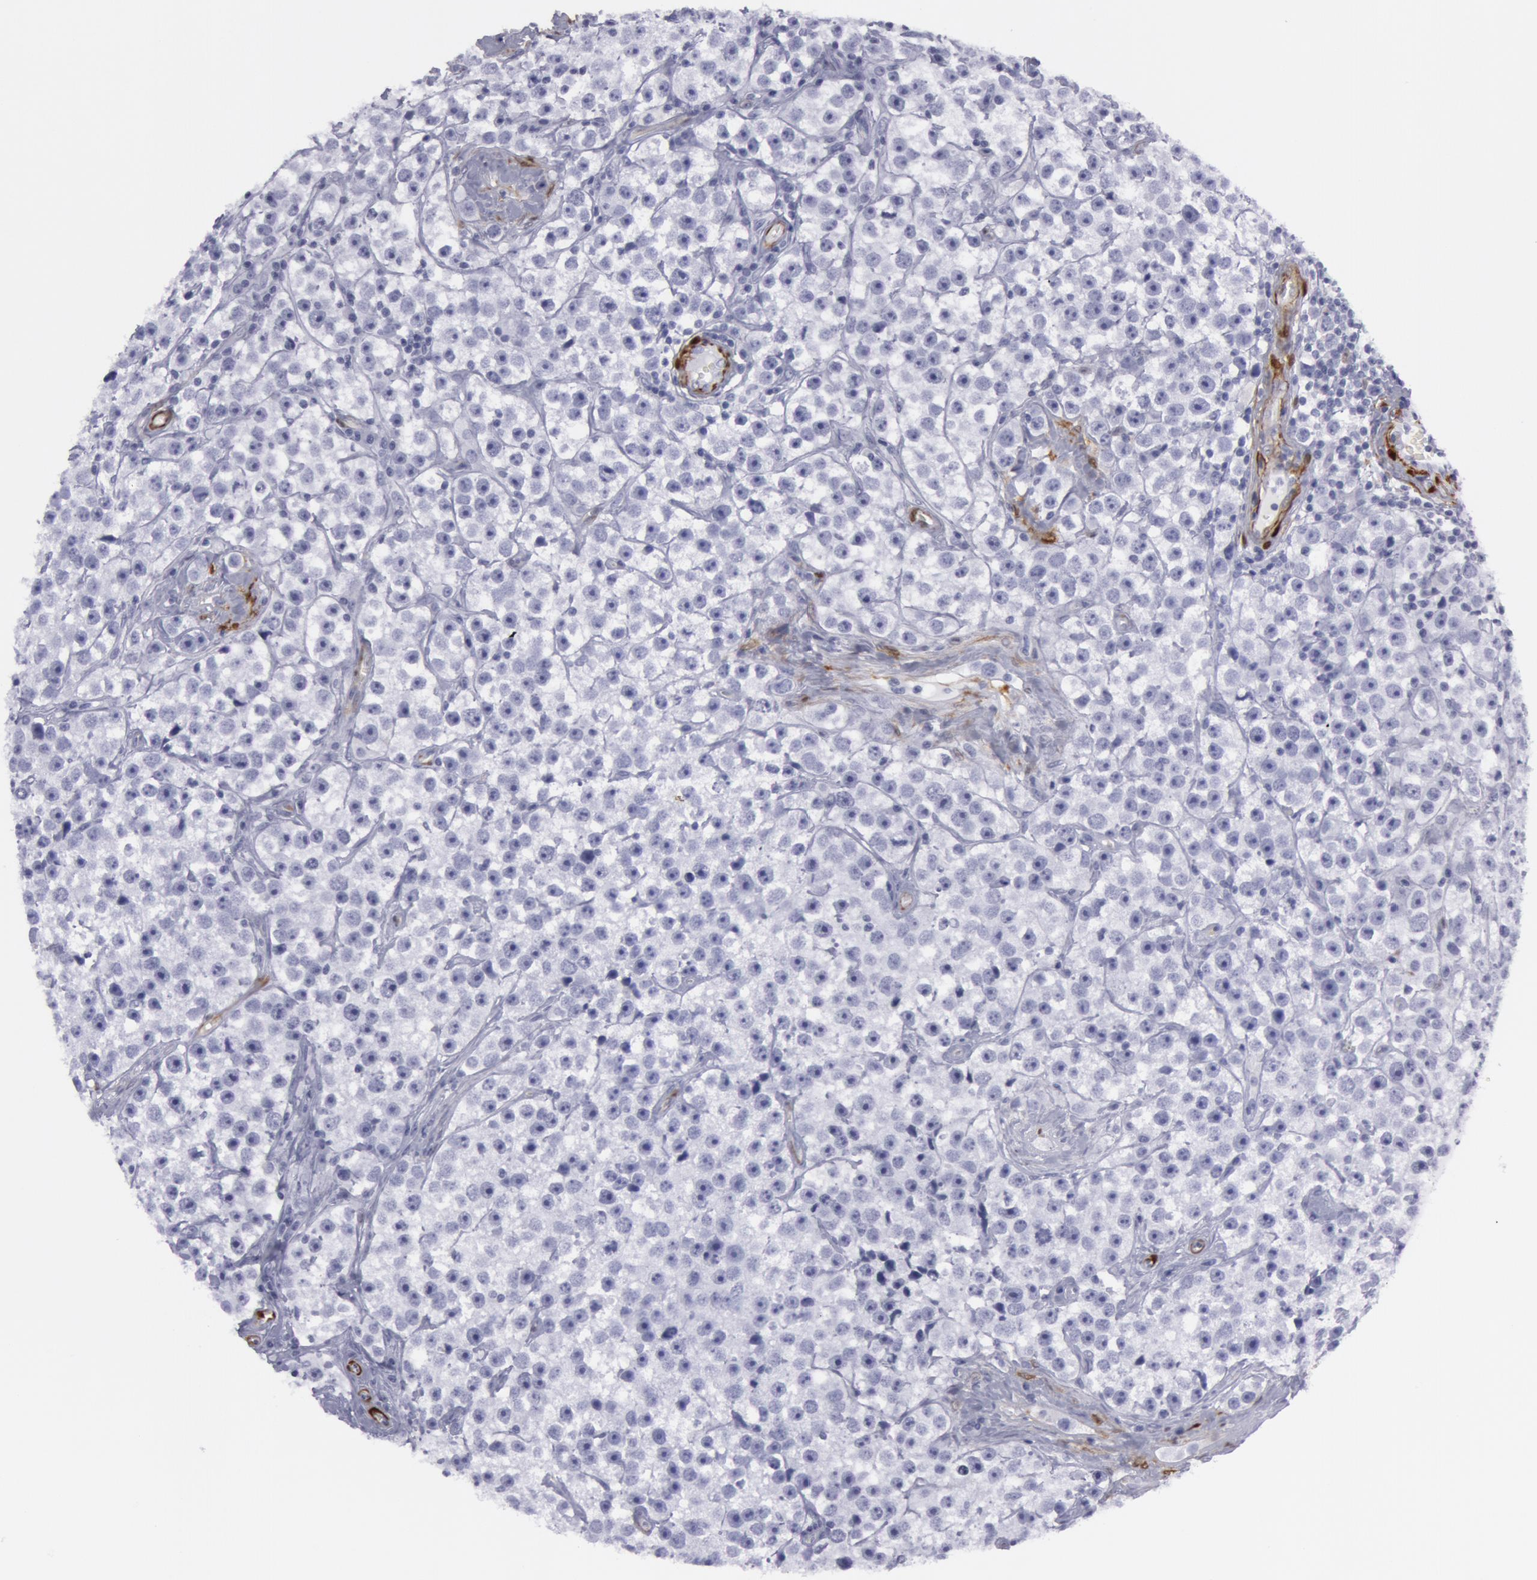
{"staining": {"intensity": "negative", "quantity": "none", "location": "none"}, "tissue": "testis cancer", "cell_type": "Tumor cells", "image_type": "cancer", "snomed": [{"axis": "morphology", "description": "Seminoma, NOS"}, {"axis": "topography", "description": "Testis"}], "caption": "This is a photomicrograph of IHC staining of testis cancer, which shows no staining in tumor cells.", "gene": "TAGLN", "patient": {"sex": "male", "age": 32}}